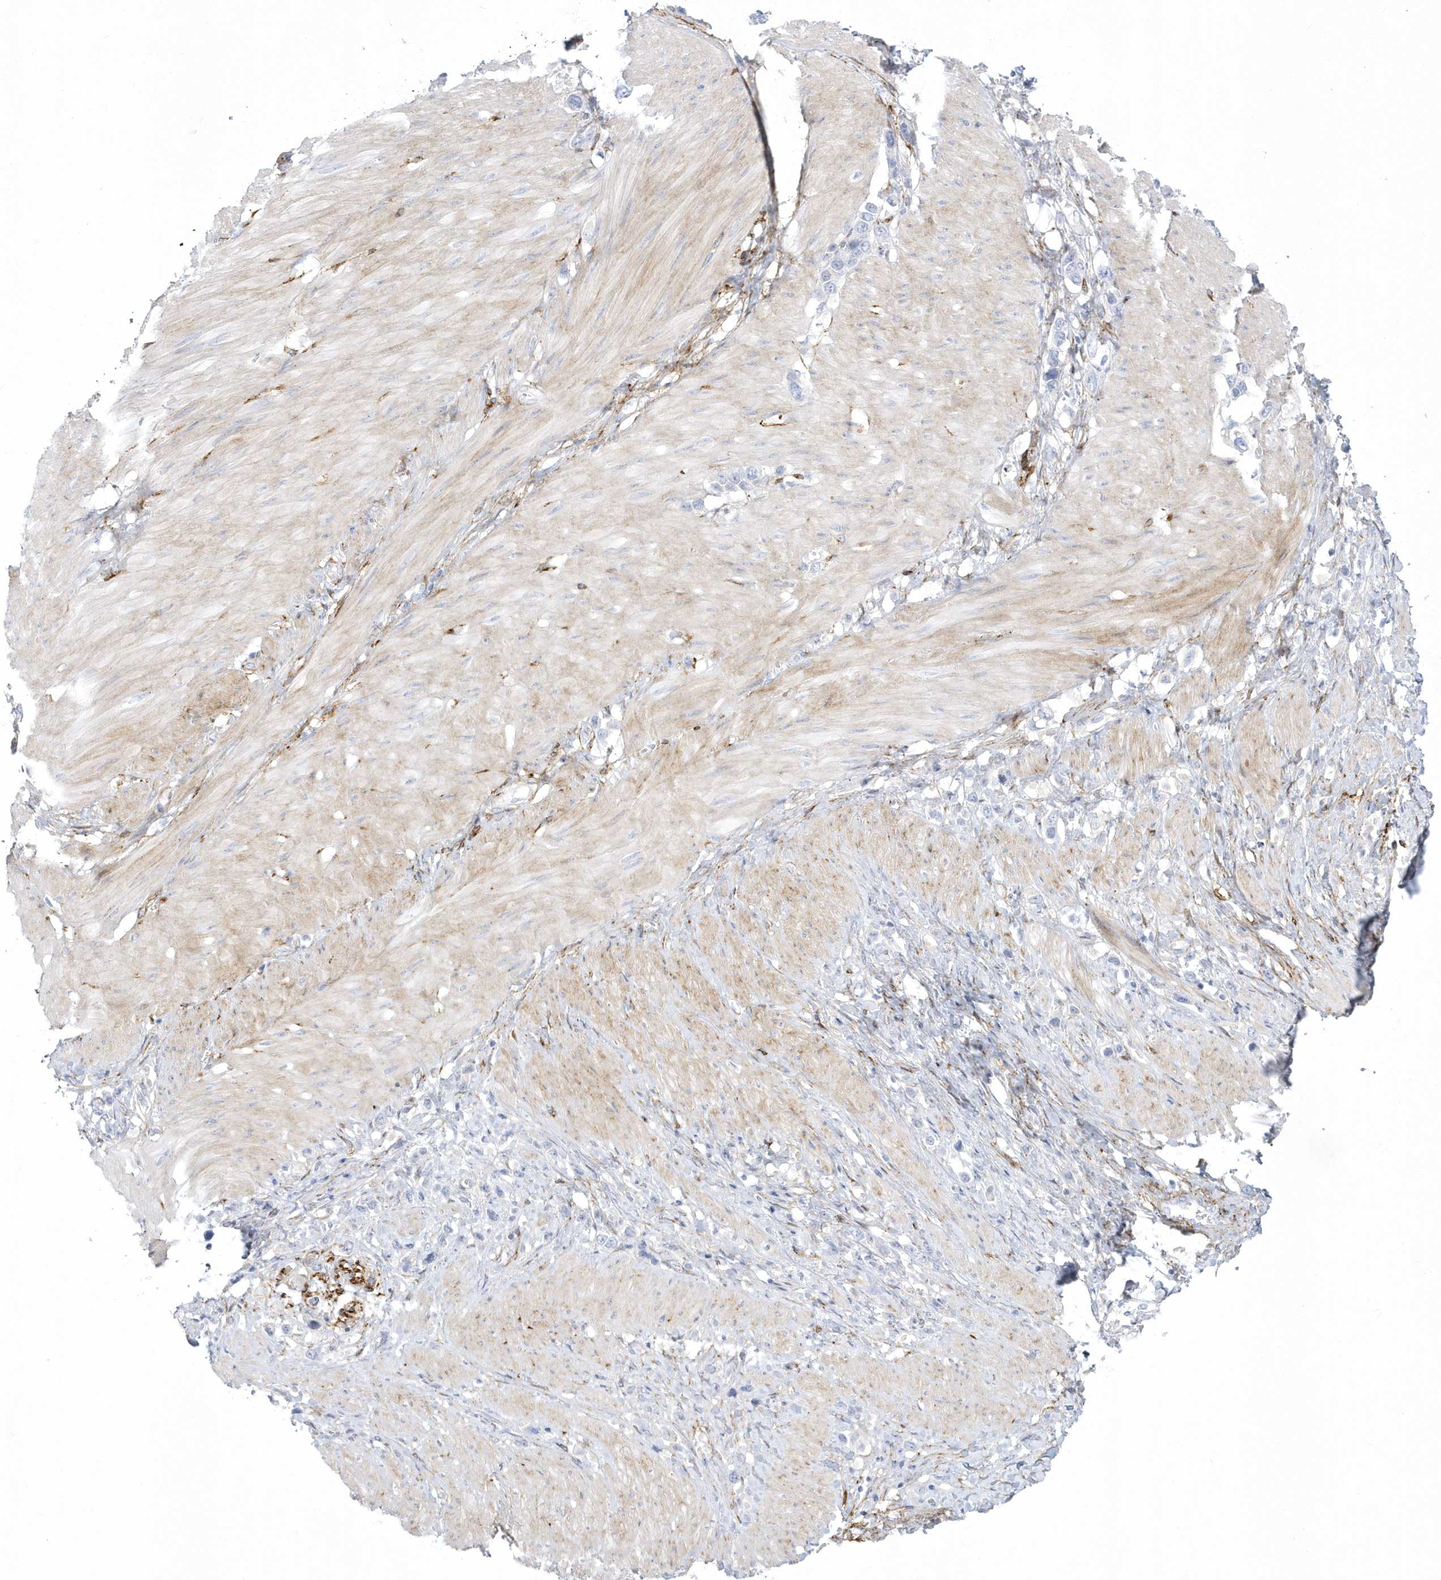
{"staining": {"intensity": "negative", "quantity": "none", "location": "none"}, "tissue": "stomach cancer", "cell_type": "Tumor cells", "image_type": "cancer", "snomed": [{"axis": "morphology", "description": "Normal tissue, NOS"}, {"axis": "morphology", "description": "Adenocarcinoma, NOS"}, {"axis": "topography", "description": "Stomach, upper"}, {"axis": "topography", "description": "Stomach"}], "caption": "Immunohistochemistry histopathology image of neoplastic tissue: stomach cancer (adenocarcinoma) stained with DAB reveals no significant protein positivity in tumor cells. (DAB immunohistochemistry with hematoxylin counter stain).", "gene": "WDR27", "patient": {"sex": "female", "age": 65}}